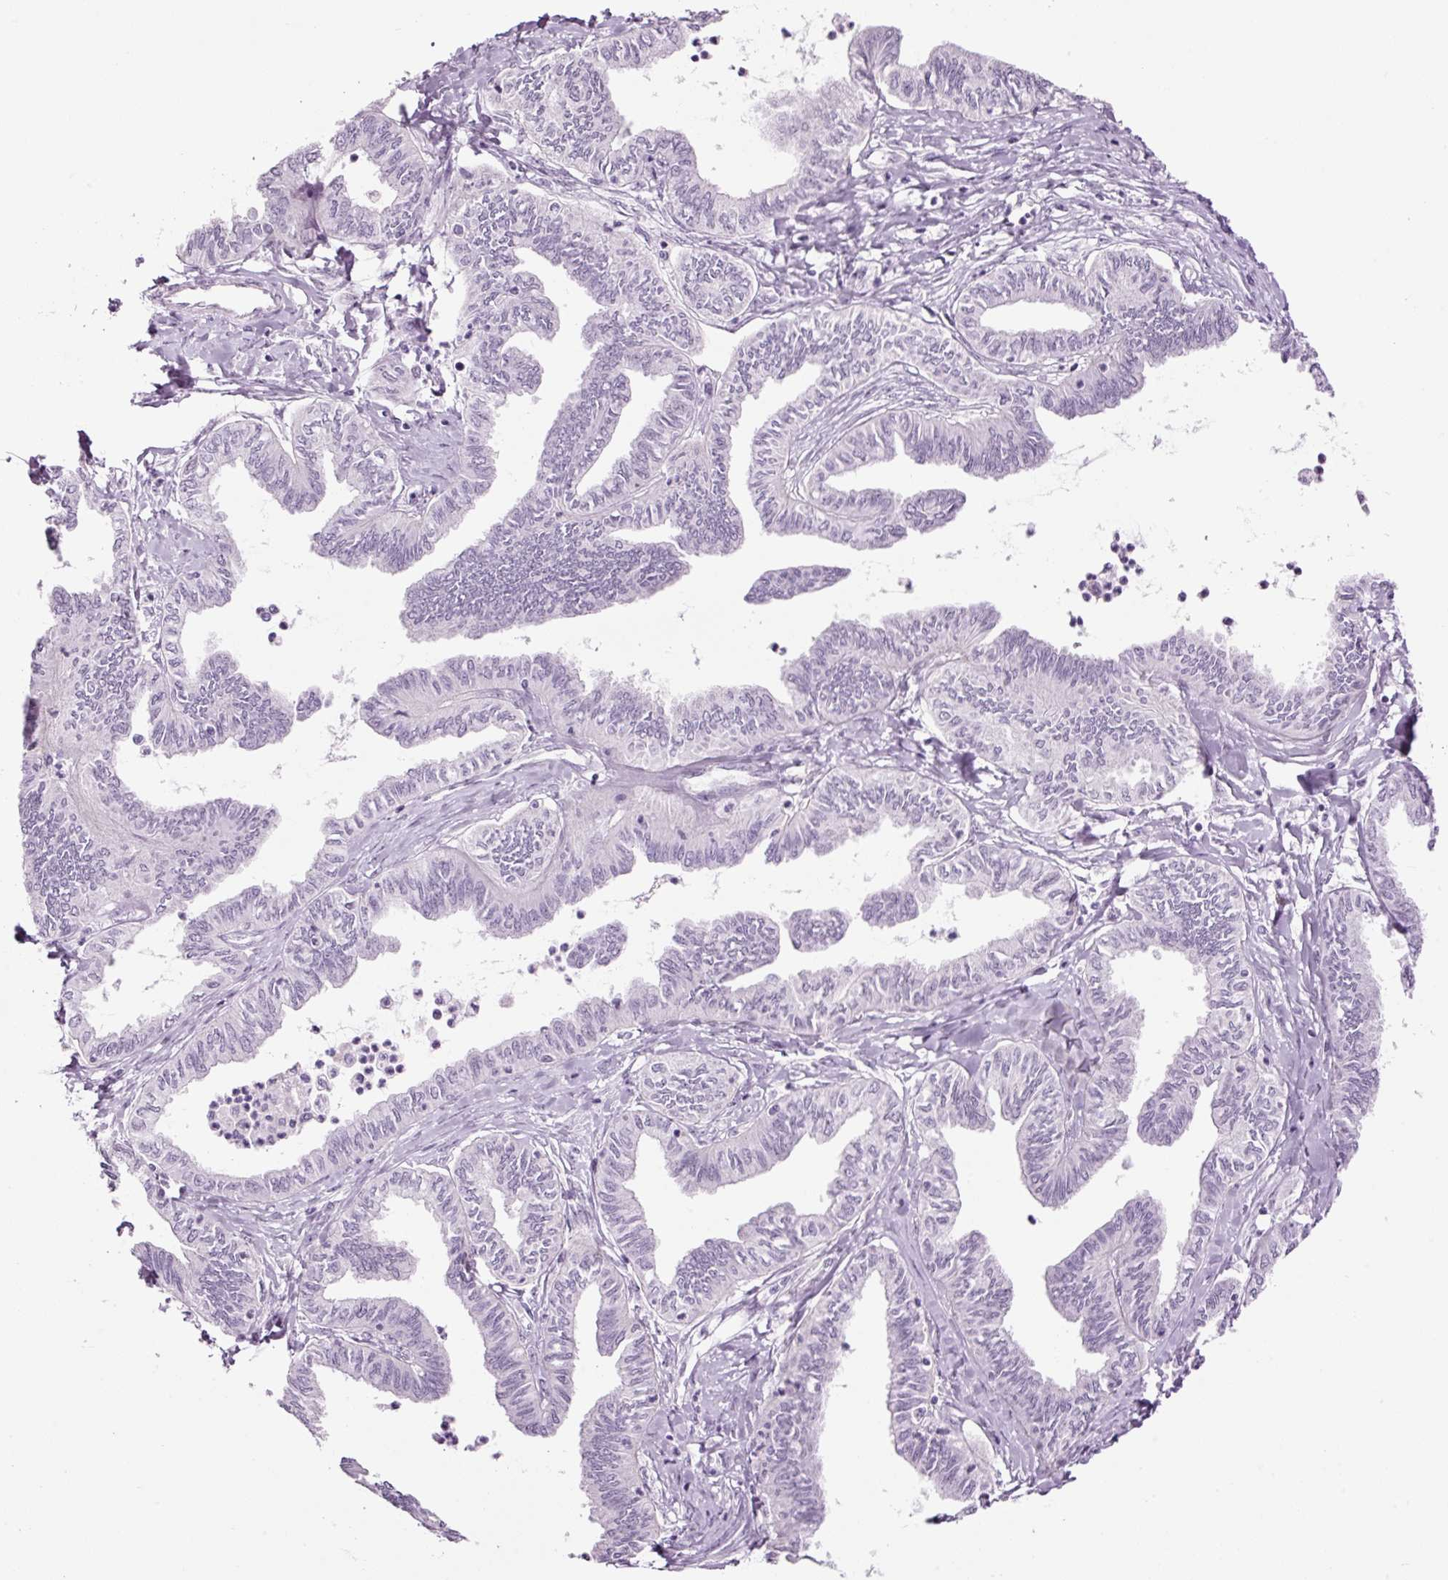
{"staining": {"intensity": "negative", "quantity": "none", "location": "none"}, "tissue": "ovarian cancer", "cell_type": "Tumor cells", "image_type": "cancer", "snomed": [{"axis": "morphology", "description": "Carcinoma, endometroid"}, {"axis": "topography", "description": "Ovary"}], "caption": "Immunohistochemical staining of endometroid carcinoma (ovarian) reveals no significant expression in tumor cells.", "gene": "KLF1", "patient": {"sex": "female", "age": 70}}